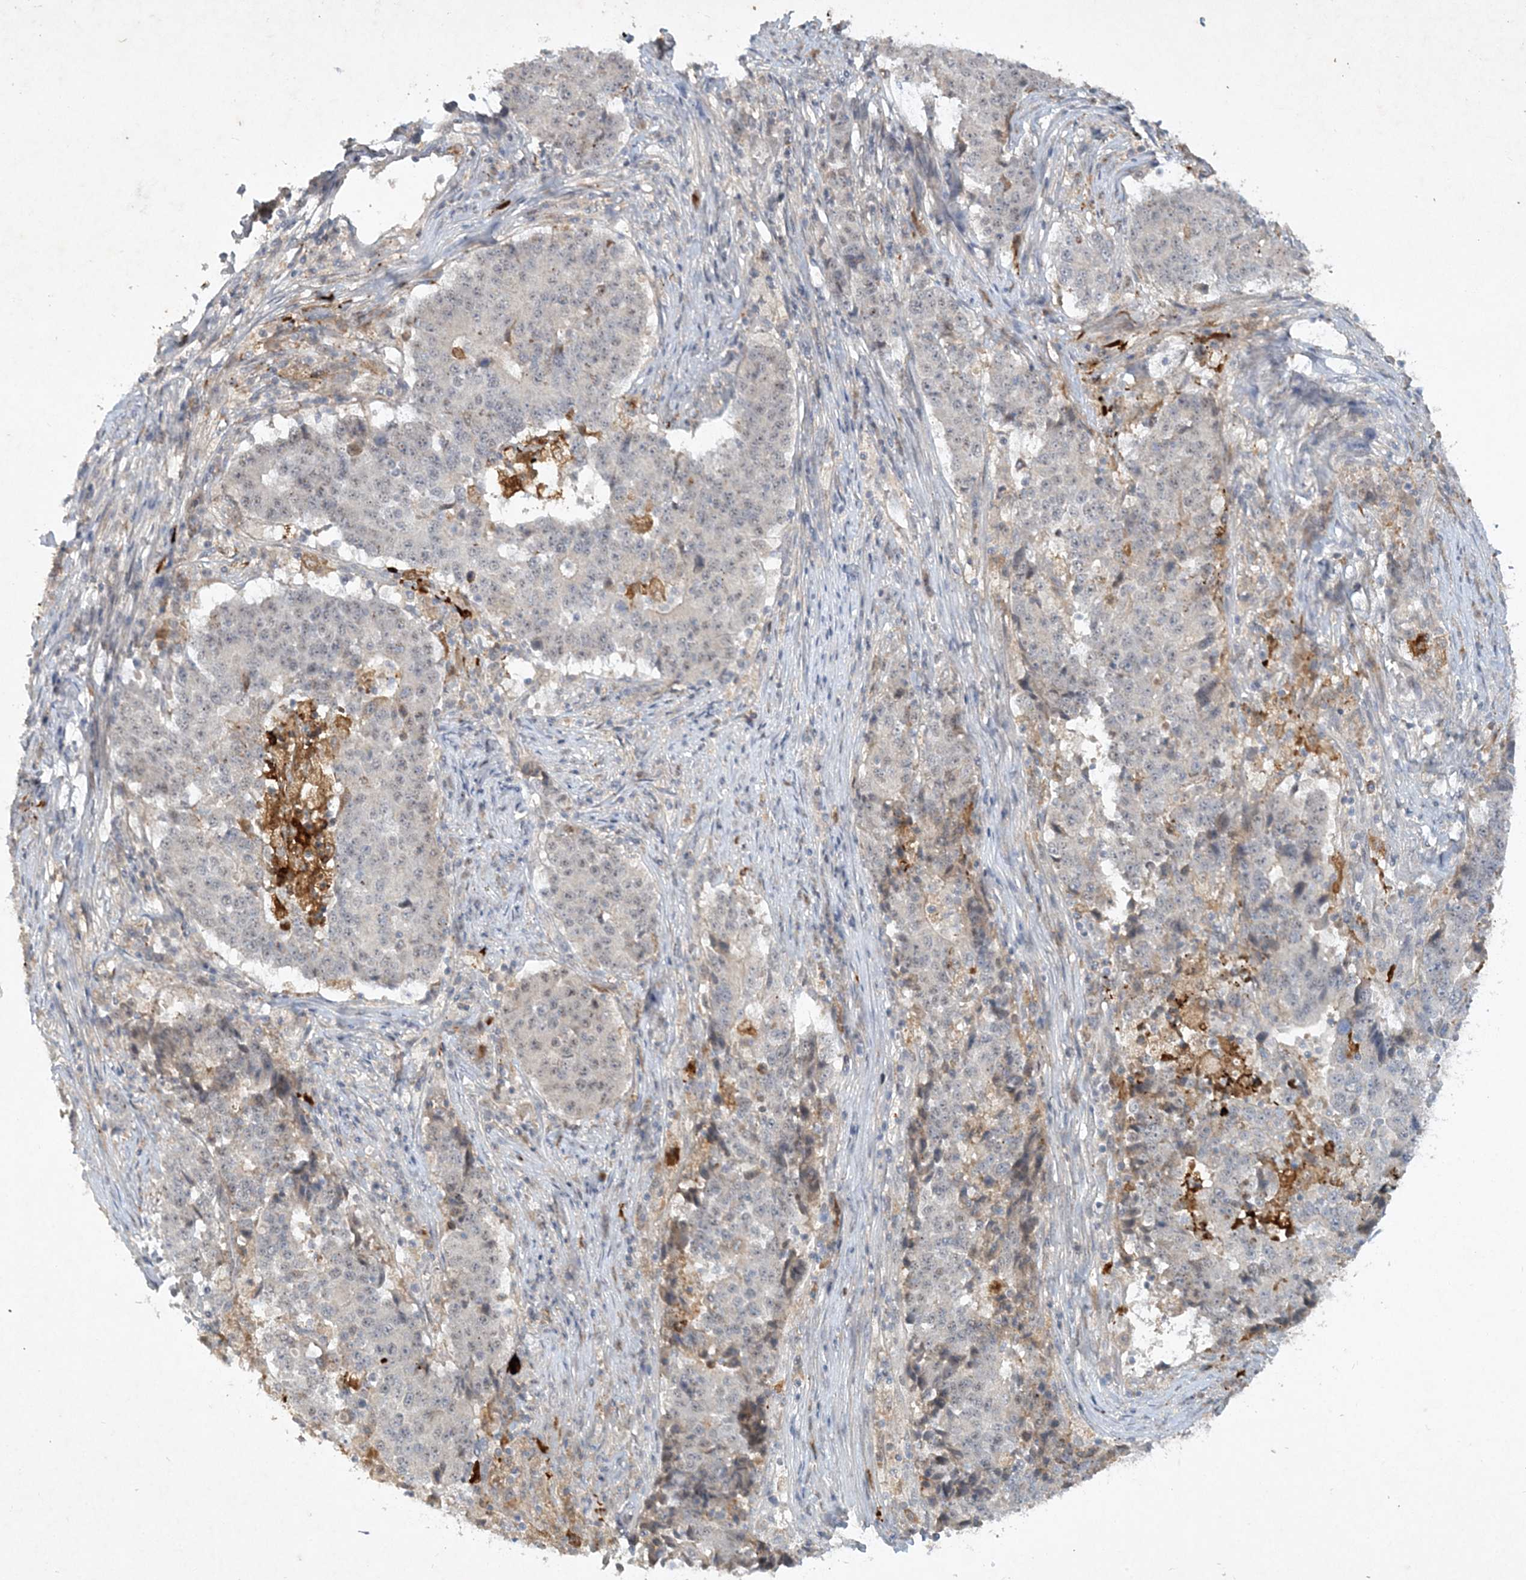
{"staining": {"intensity": "negative", "quantity": "none", "location": "none"}, "tissue": "stomach cancer", "cell_type": "Tumor cells", "image_type": "cancer", "snomed": [{"axis": "morphology", "description": "Adenocarcinoma, NOS"}, {"axis": "topography", "description": "Stomach"}], "caption": "This image is of stomach adenocarcinoma stained with IHC to label a protein in brown with the nuclei are counter-stained blue. There is no staining in tumor cells. Nuclei are stained in blue.", "gene": "THG1L", "patient": {"sex": "male", "age": 59}}